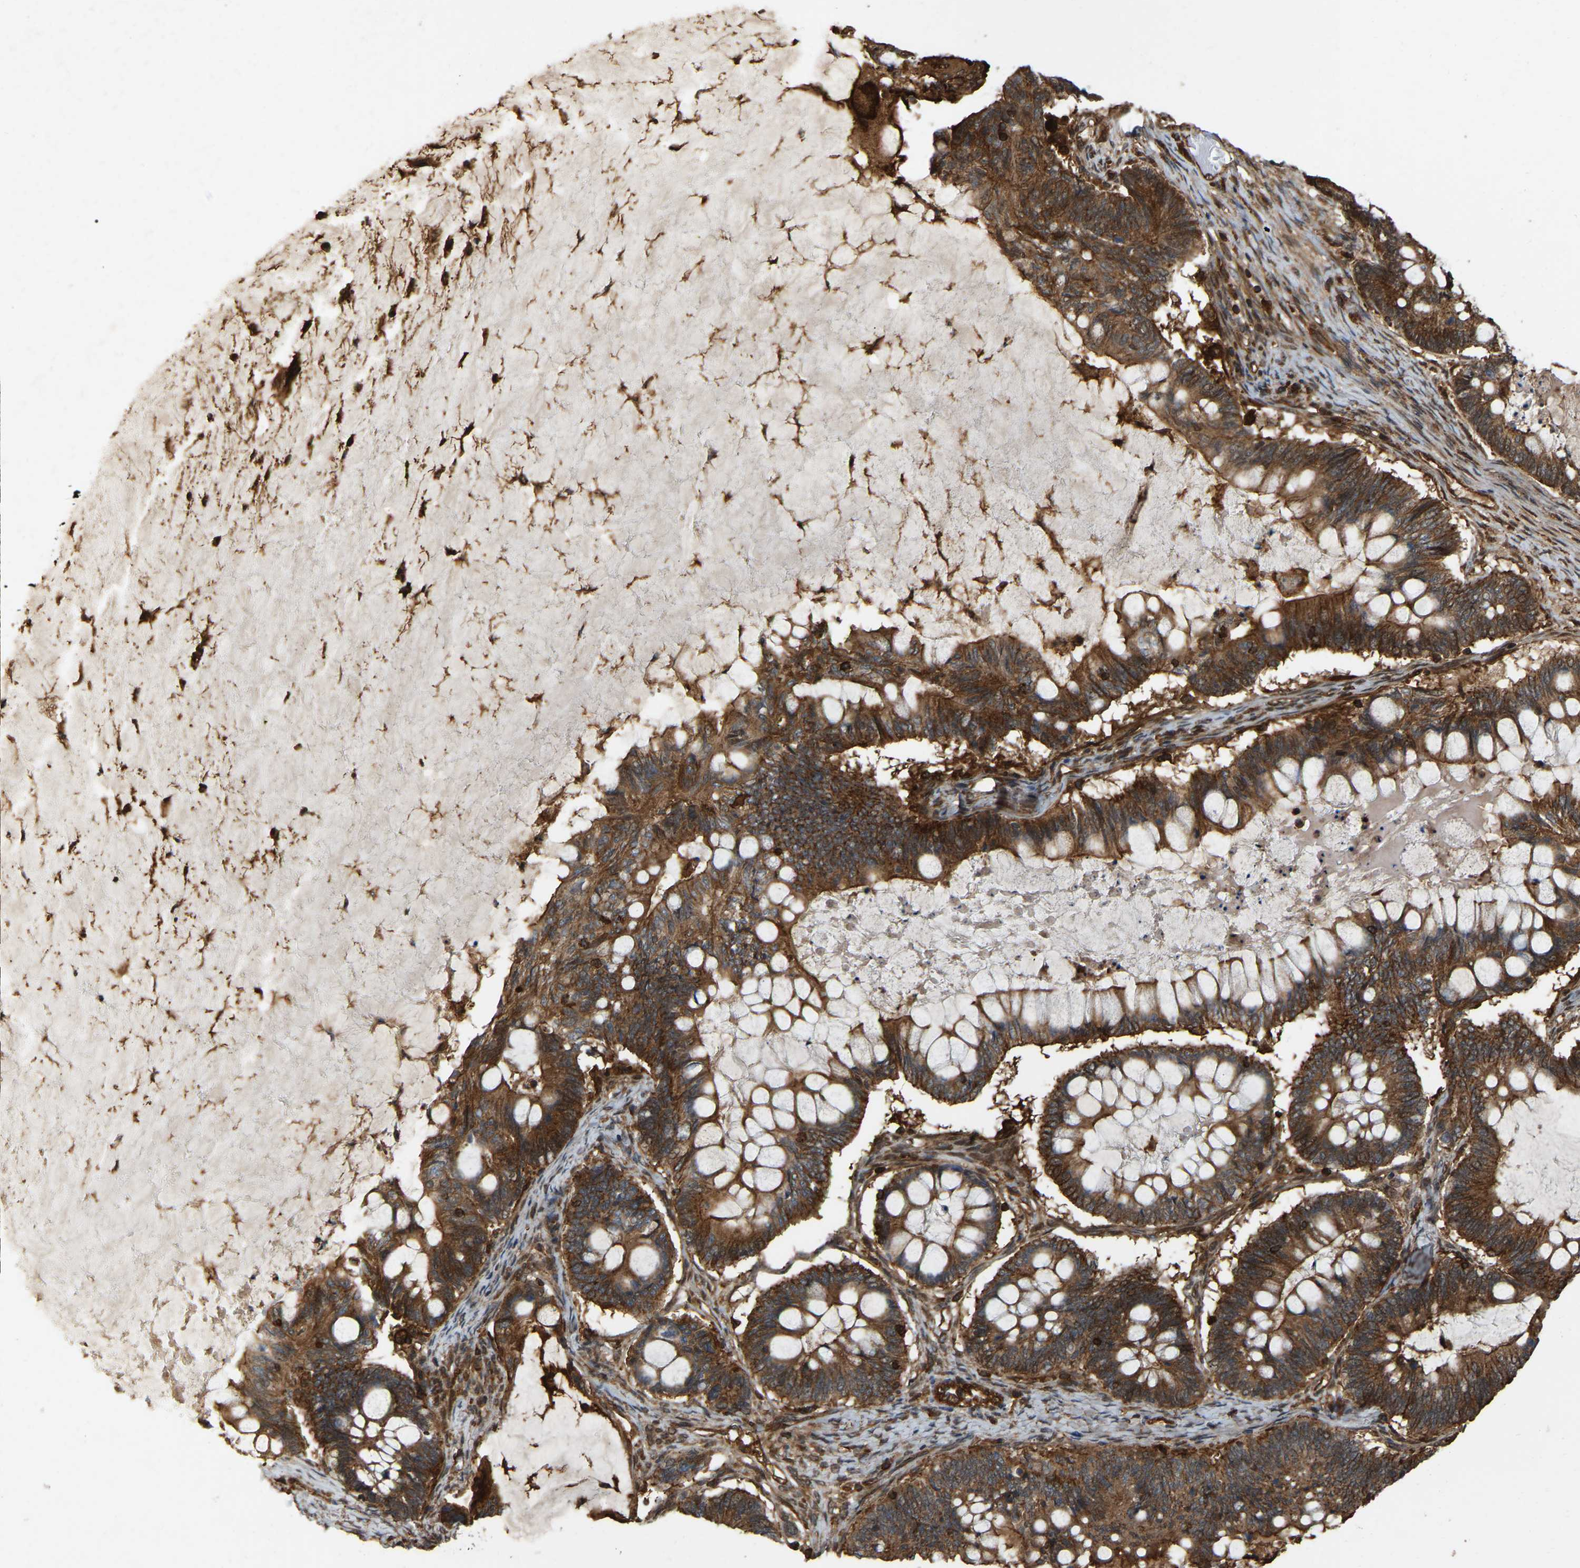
{"staining": {"intensity": "strong", "quantity": ">75%", "location": "cytoplasmic/membranous"}, "tissue": "ovarian cancer", "cell_type": "Tumor cells", "image_type": "cancer", "snomed": [{"axis": "morphology", "description": "Cystadenocarcinoma, mucinous, NOS"}, {"axis": "topography", "description": "Ovary"}], "caption": "Strong cytoplasmic/membranous protein expression is present in approximately >75% of tumor cells in ovarian cancer.", "gene": "SAMD9L", "patient": {"sex": "female", "age": 61}}